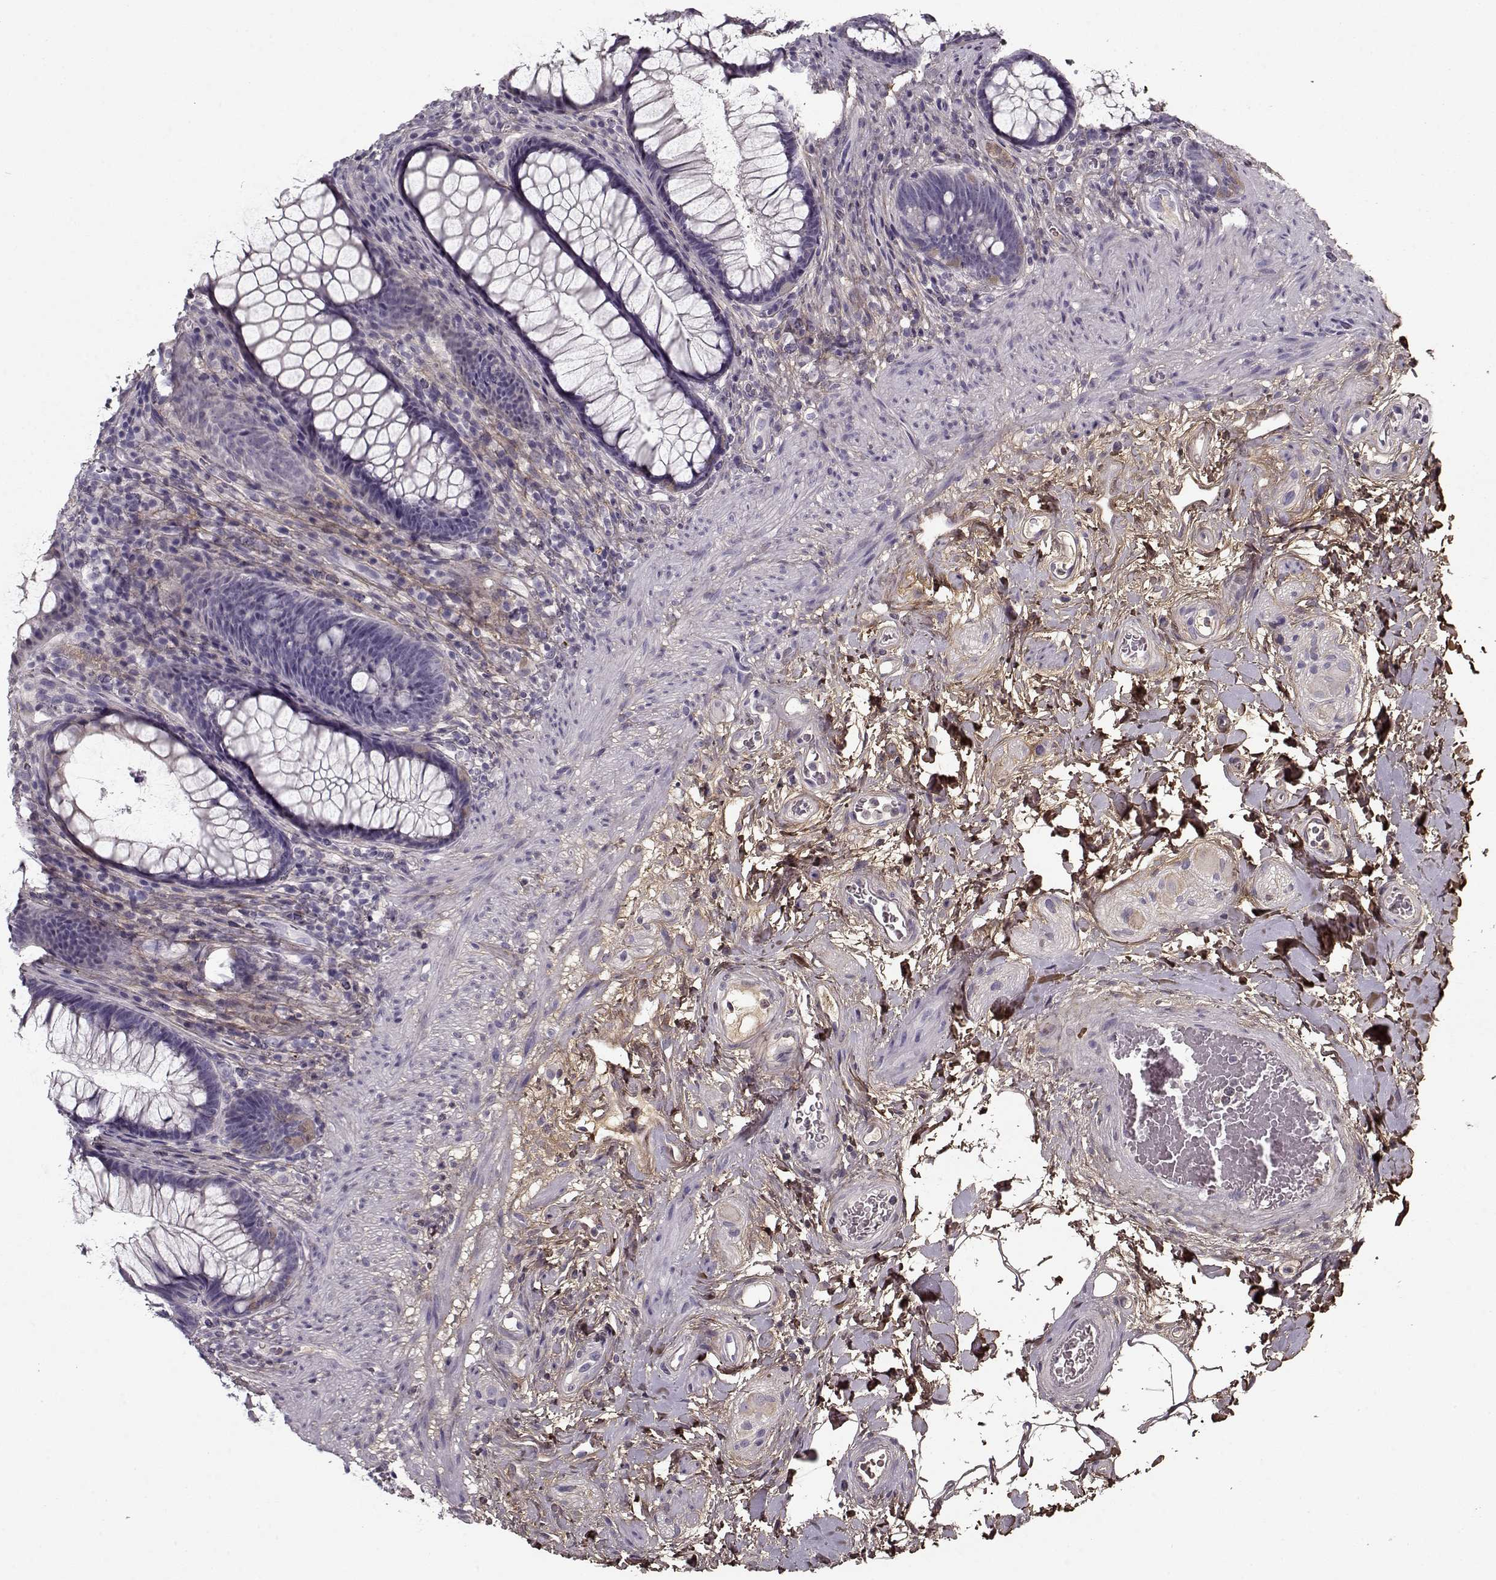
{"staining": {"intensity": "negative", "quantity": "none", "location": "none"}, "tissue": "rectum", "cell_type": "Glandular cells", "image_type": "normal", "snomed": [{"axis": "morphology", "description": "Normal tissue, NOS"}, {"axis": "topography", "description": "Smooth muscle"}, {"axis": "topography", "description": "Rectum"}], "caption": "IHC micrograph of unremarkable rectum: human rectum stained with DAB (3,3'-diaminobenzidine) exhibits no significant protein positivity in glandular cells. (Brightfield microscopy of DAB (3,3'-diaminobenzidine) immunohistochemistry (IHC) at high magnification).", "gene": "LUM", "patient": {"sex": "male", "age": 53}}